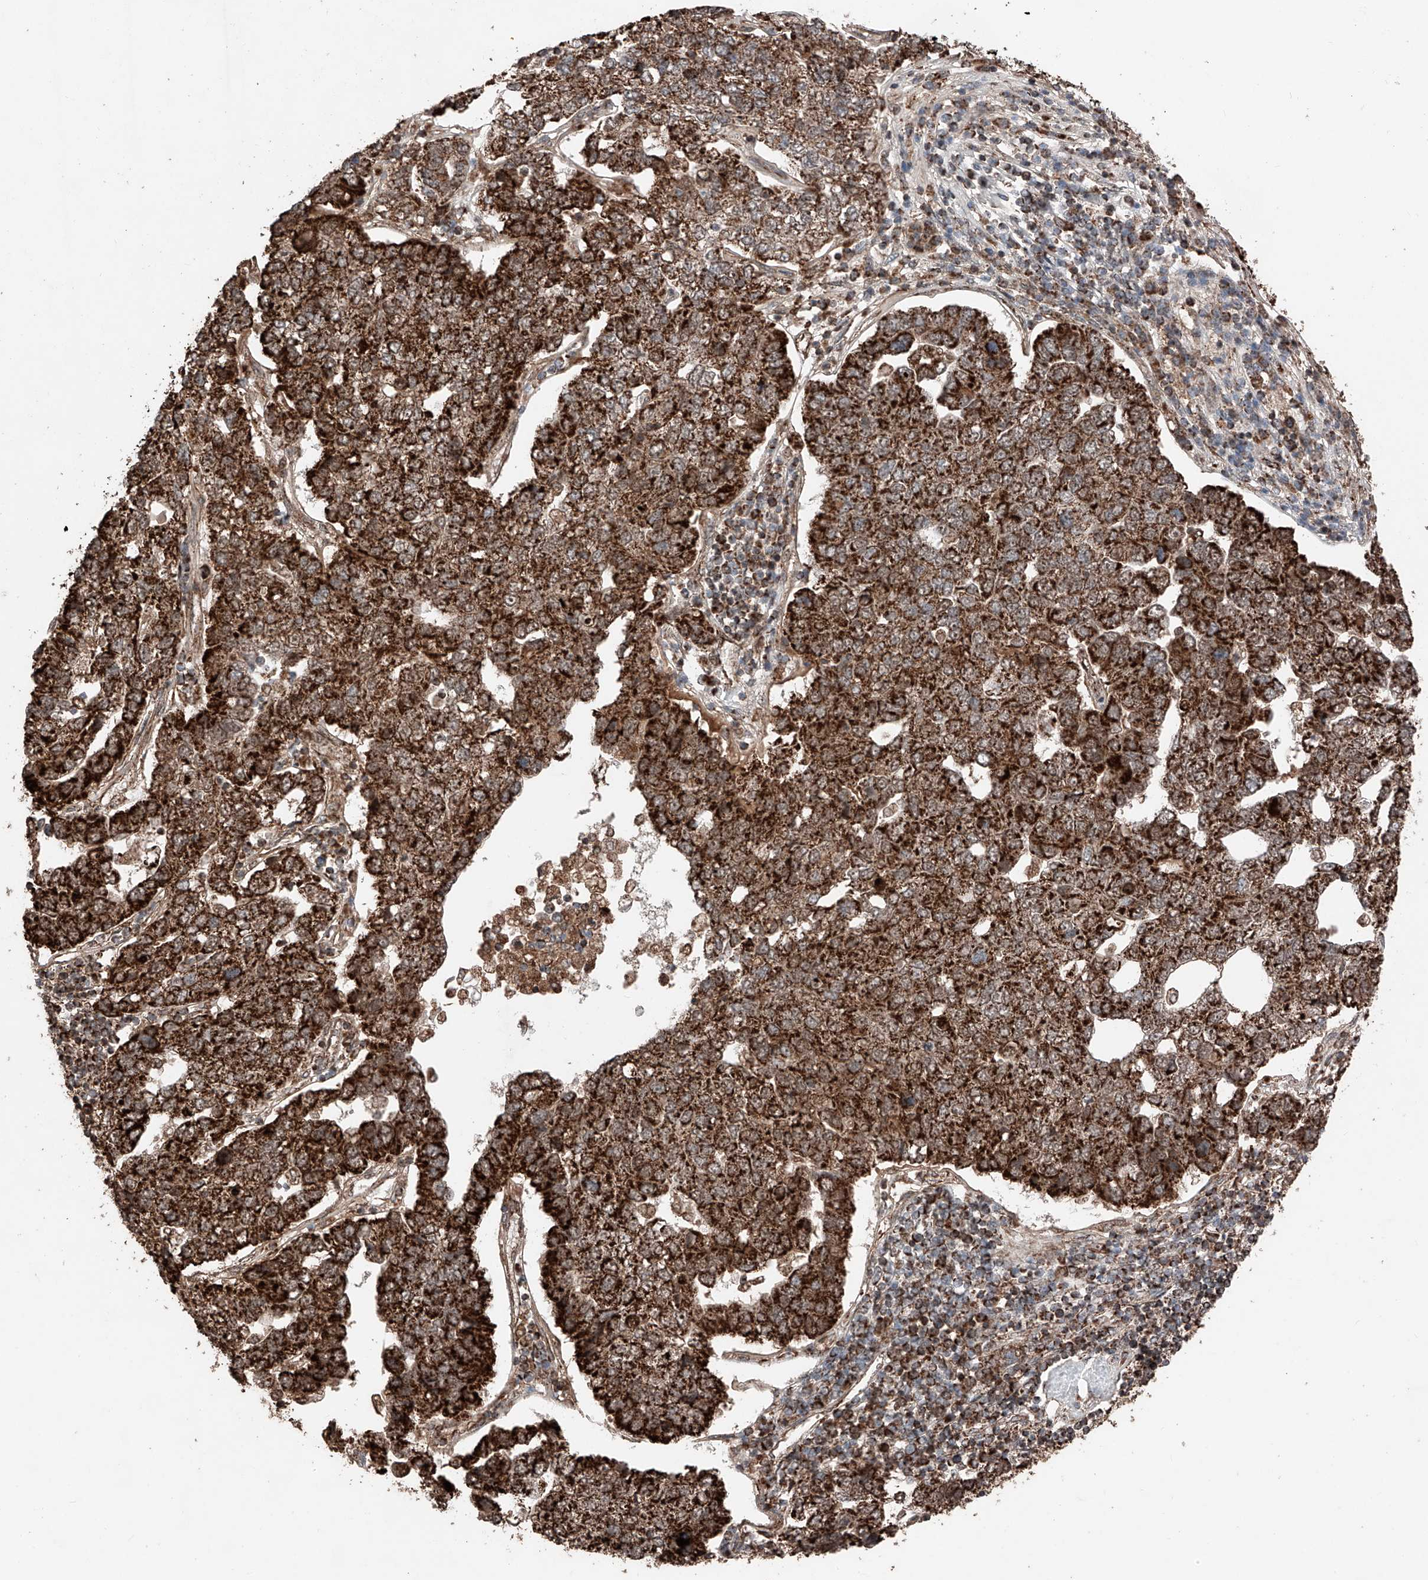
{"staining": {"intensity": "strong", "quantity": ">75%", "location": "cytoplasmic/membranous"}, "tissue": "pancreatic cancer", "cell_type": "Tumor cells", "image_type": "cancer", "snomed": [{"axis": "morphology", "description": "Adenocarcinoma, NOS"}, {"axis": "topography", "description": "Pancreas"}], "caption": "Pancreatic cancer stained with DAB immunohistochemistry reveals high levels of strong cytoplasmic/membranous positivity in about >75% of tumor cells.", "gene": "ZSCAN29", "patient": {"sex": "female", "age": 61}}